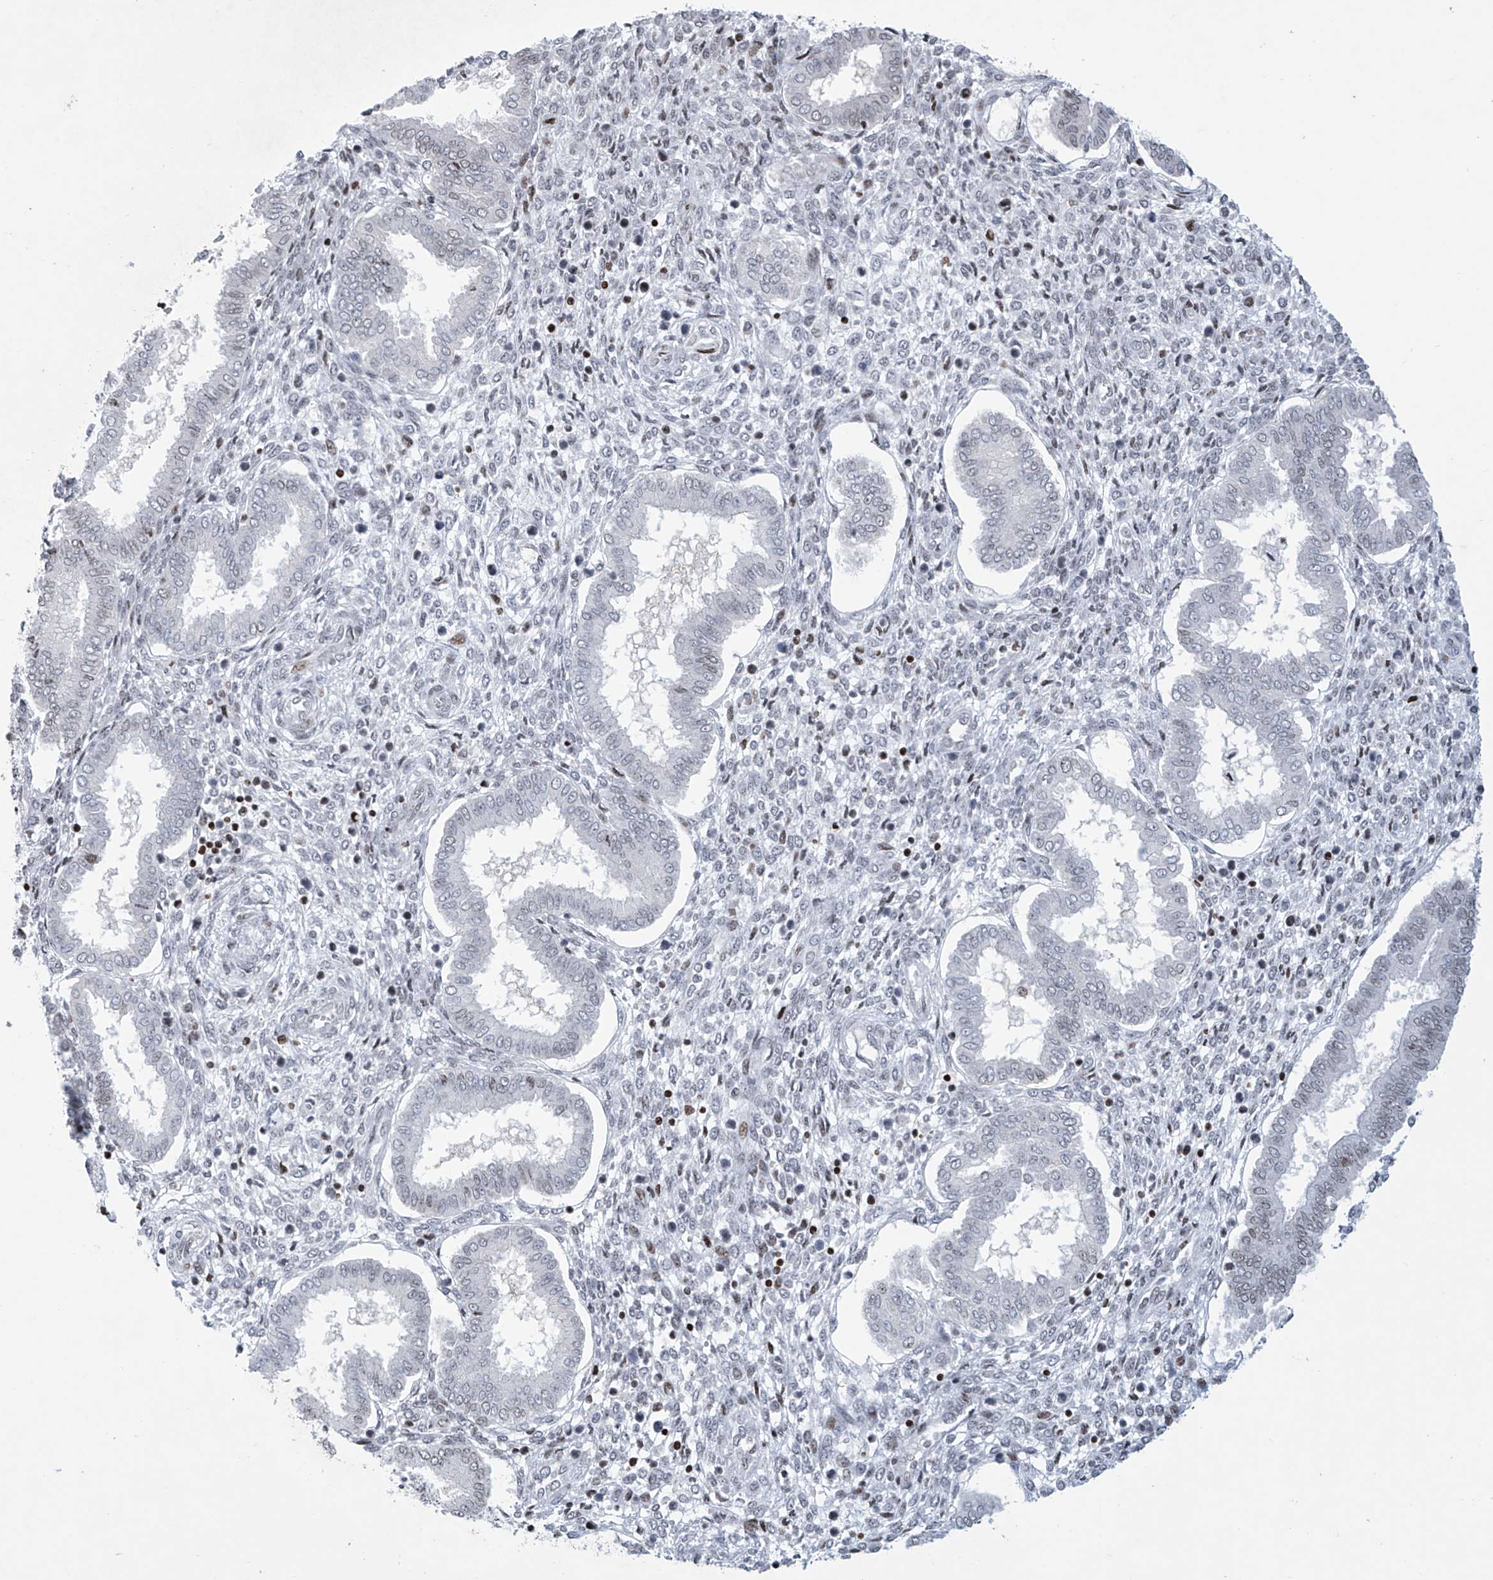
{"staining": {"intensity": "weak", "quantity": "25%-75%", "location": "nuclear"}, "tissue": "endometrium", "cell_type": "Cells in endometrial stroma", "image_type": "normal", "snomed": [{"axis": "morphology", "description": "Normal tissue, NOS"}, {"axis": "topography", "description": "Endometrium"}], "caption": "Brown immunohistochemical staining in benign endometrium reveals weak nuclear positivity in about 25%-75% of cells in endometrial stroma.", "gene": "RFX7", "patient": {"sex": "female", "age": 24}}